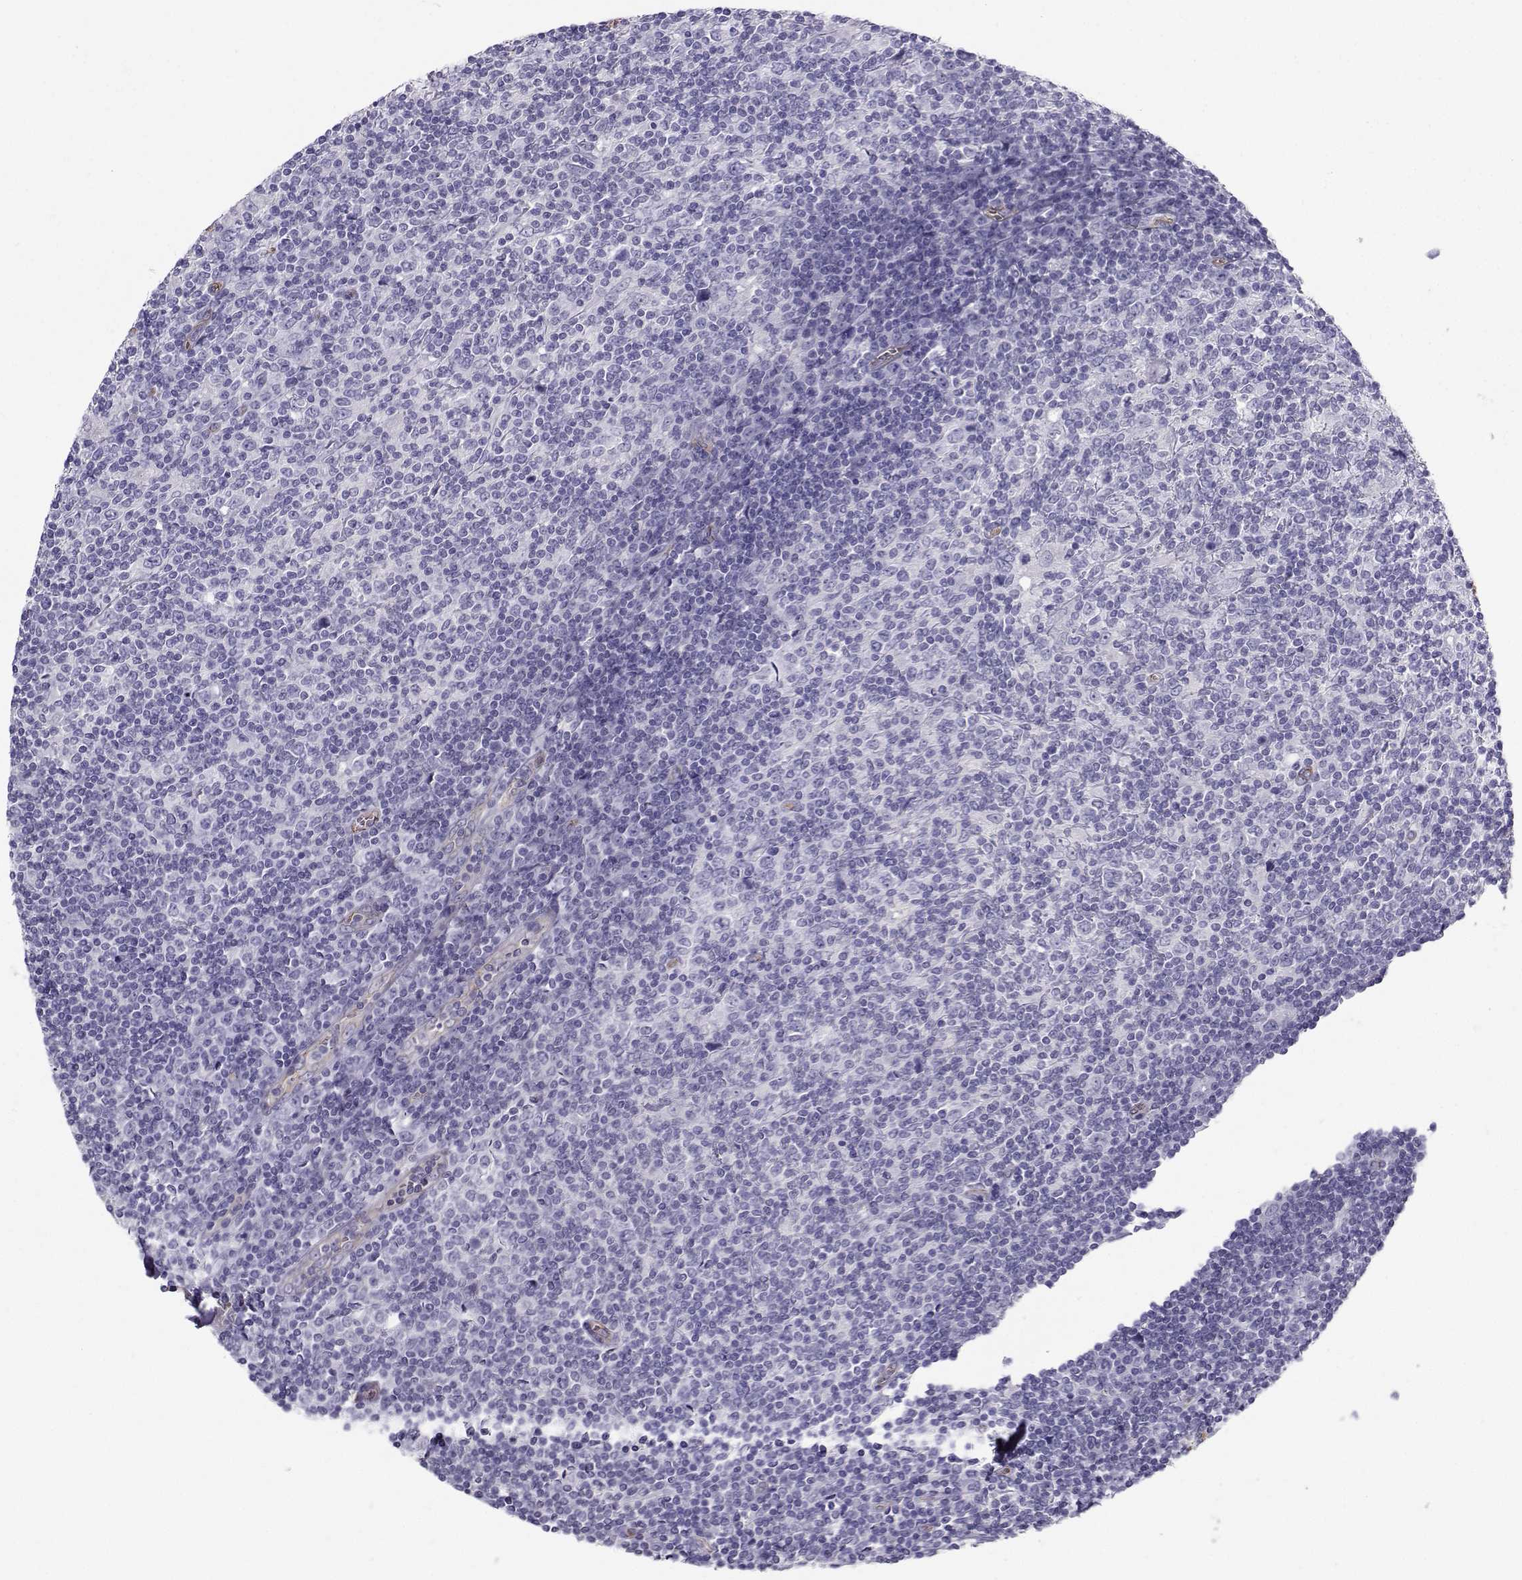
{"staining": {"intensity": "negative", "quantity": "none", "location": "none"}, "tissue": "lymphoma", "cell_type": "Tumor cells", "image_type": "cancer", "snomed": [{"axis": "morphology", "description": "Hodgkin's disease, NOS"}, {"axis": "topography", "description": "Lymph node"}], "caption": "The immunohistochemistry photomicrograph has no significant positivity in tumor cells of Hodgkin's disease tissue. (Immunohistochemistry, brightfield microscopy, high magnification).", "gene": "CLUL1", "patient": {"sex": "male", "age": 40}}